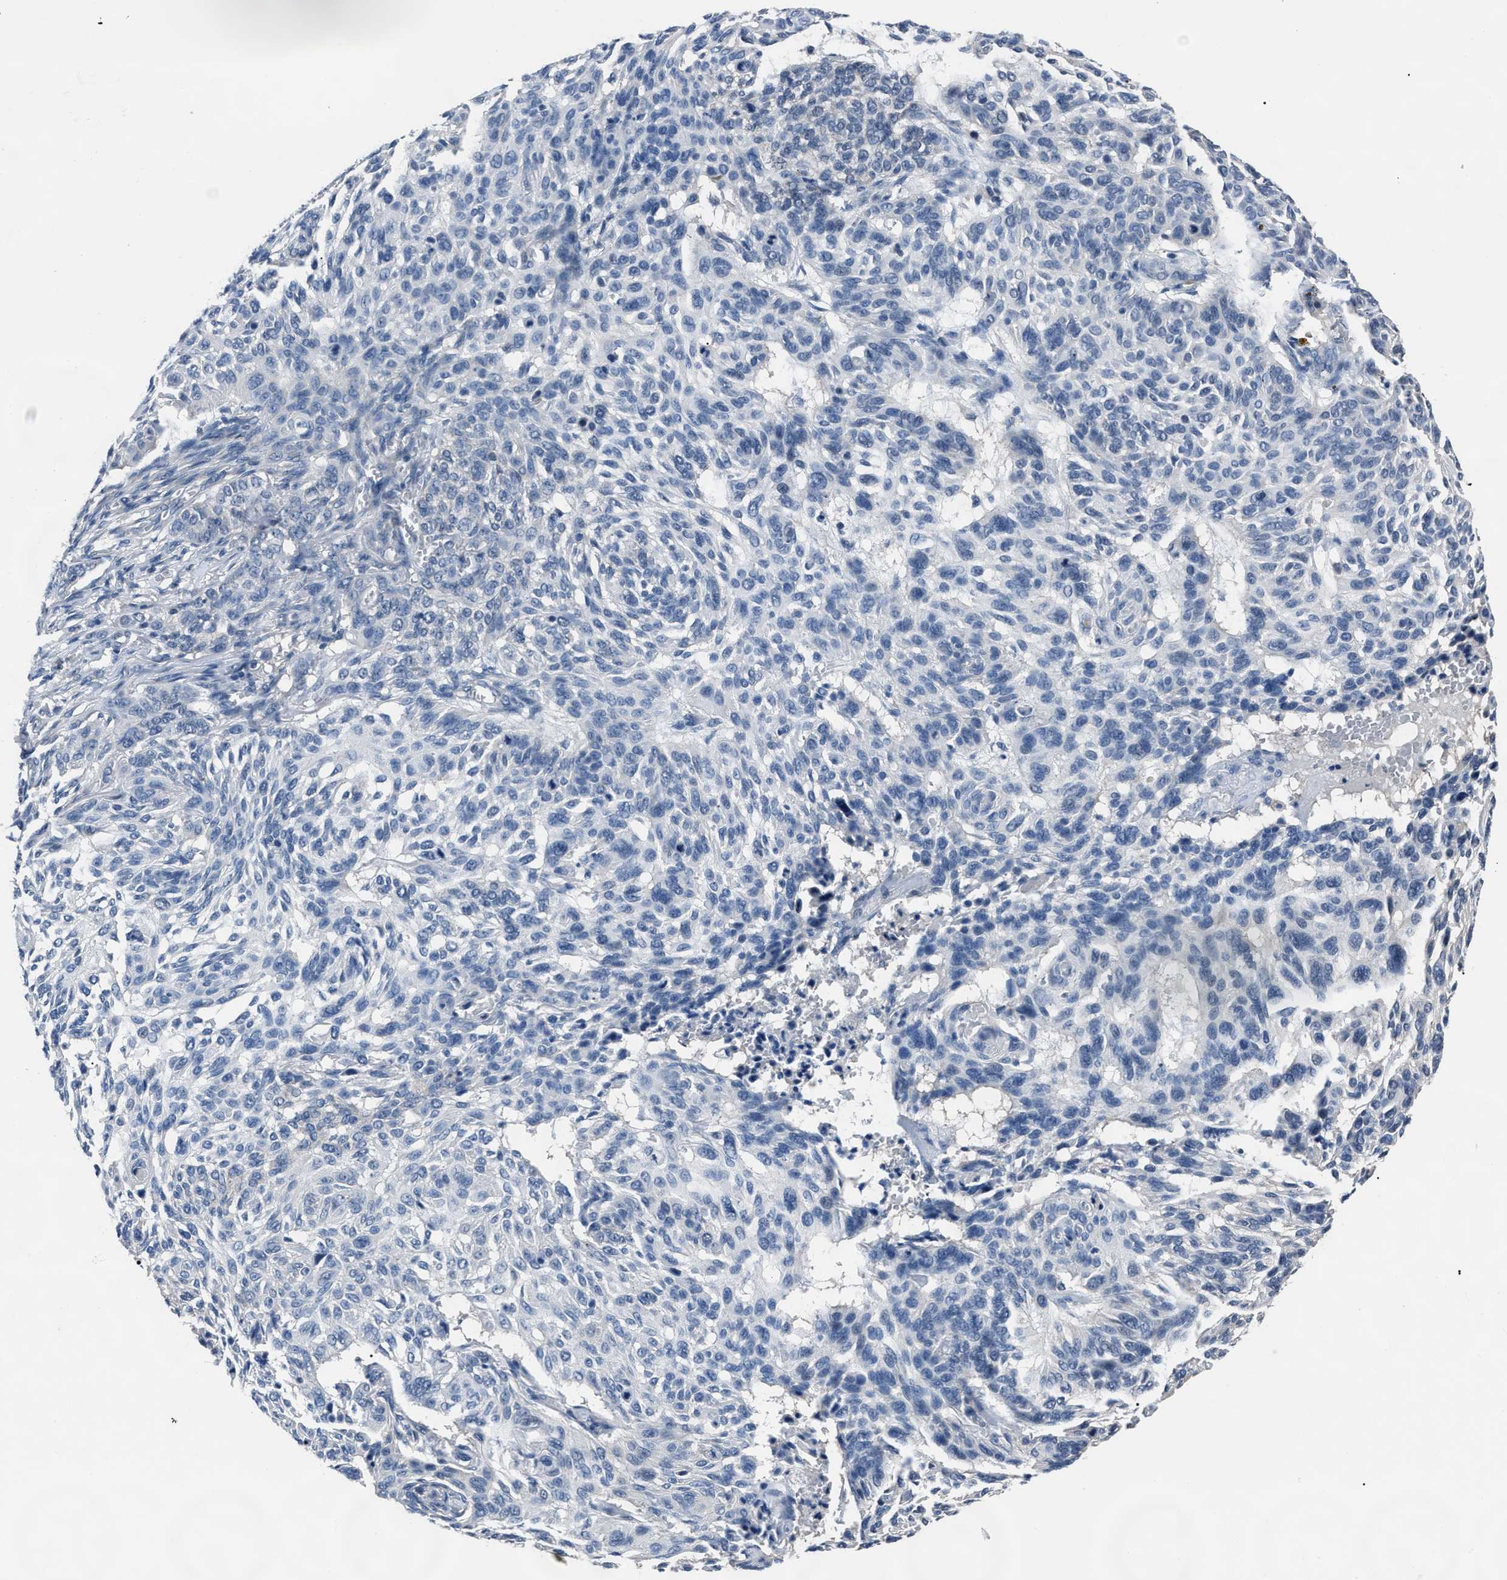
{"staining": {"intensity": "negative", "quantity": "none", "location": "none"}, "tissue": "skin cancer", "cell_type": "Tumor cells", "image_type": "cancer", "snomed": [{"axis": "morphology", "description": "Basal cell carcinoma"}, {"axis": "topography", "description": "Skin"}], "caption": "IHC image of neoplastic tissue: skin basal cell carcinoma stained with DAB (3,3'-diaminobenzidine) displays no significant protein positivity in tumor cells.", "gene": "LRWD1", "patient": {"sex": "male", "age": 85}}